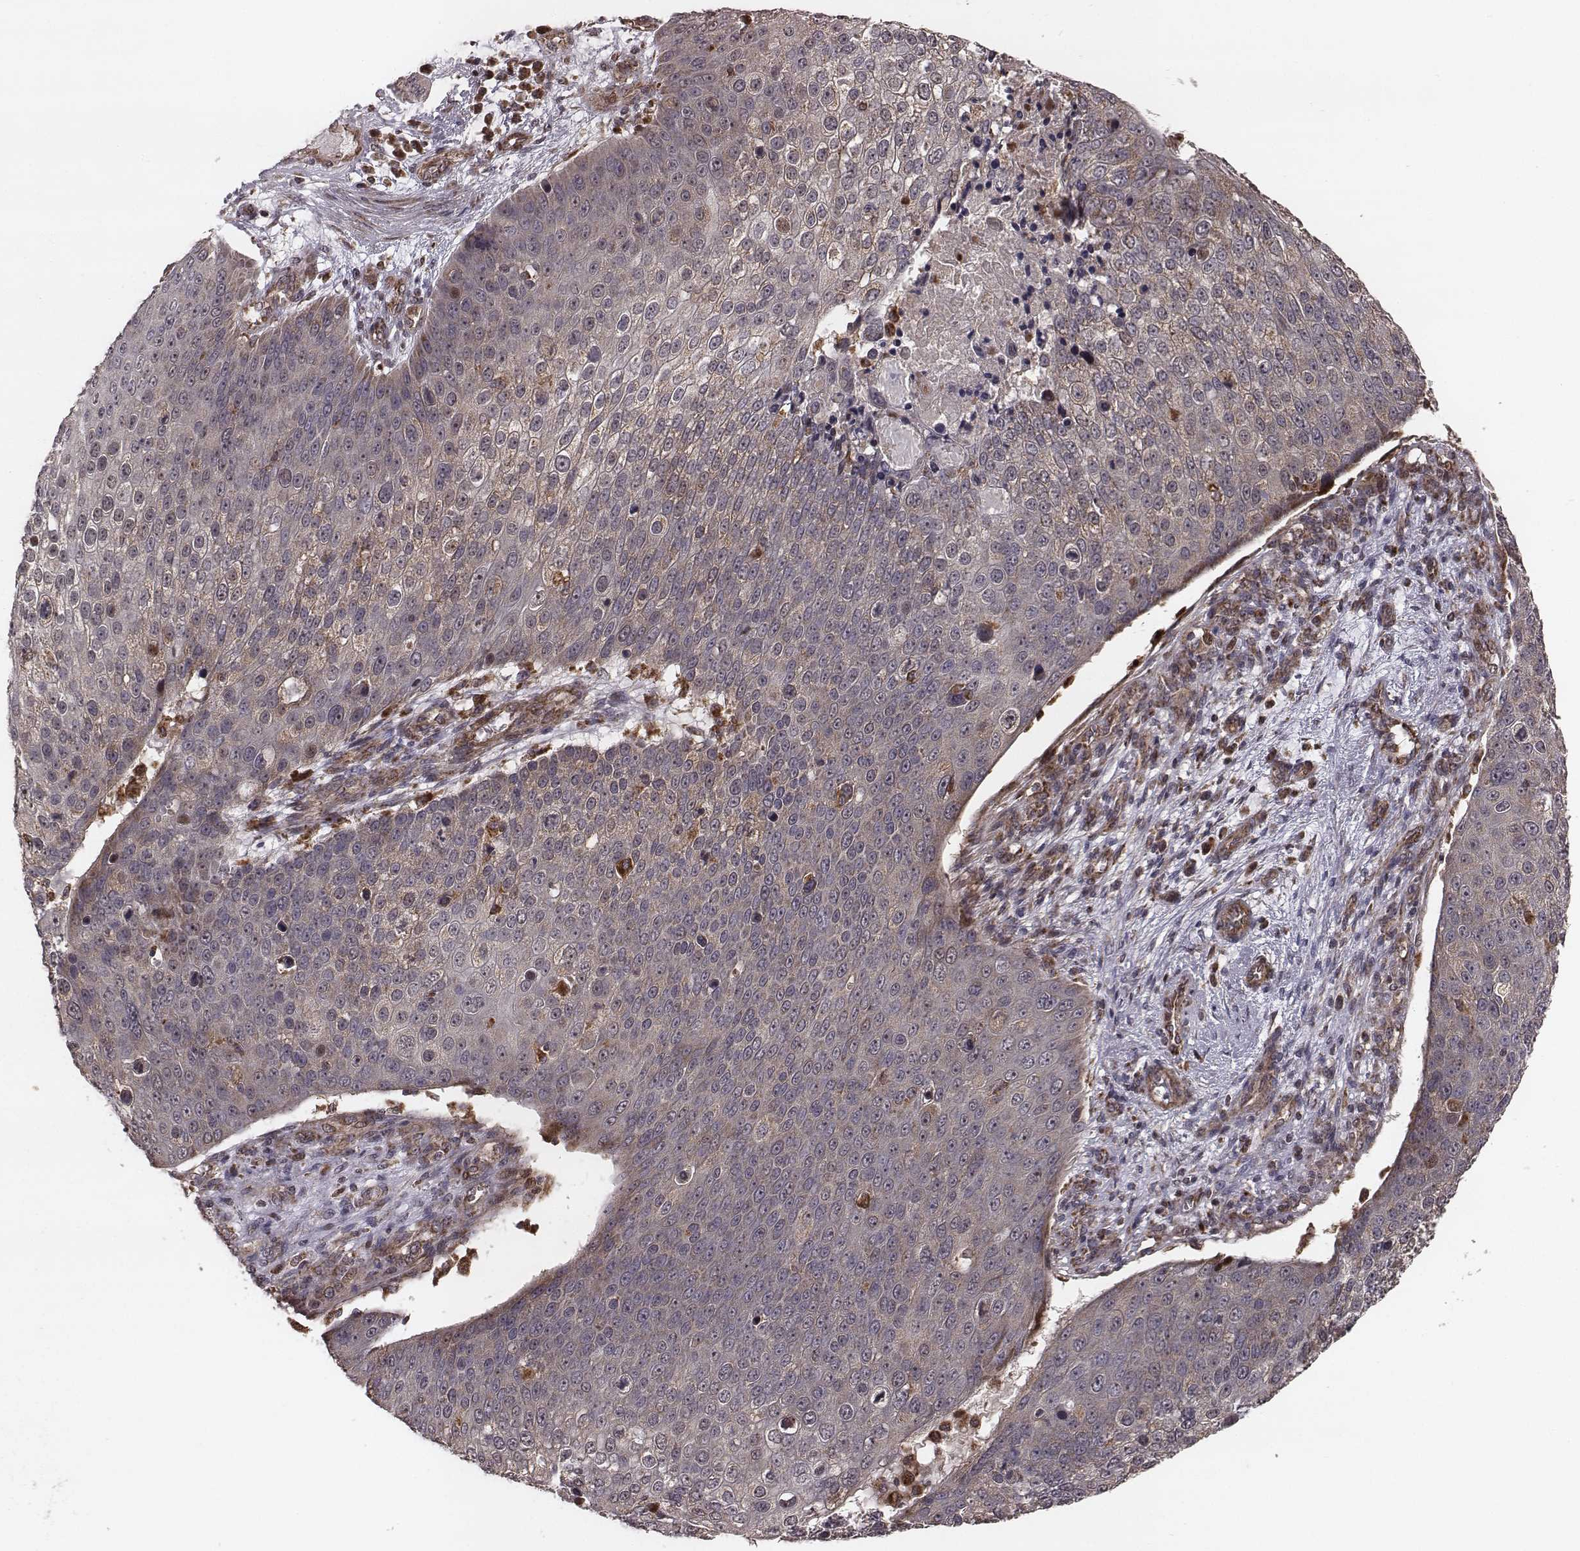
{"staining": {"intensity": "moderate", "quantity": "<25%", "location": "cytoplasmic/membranous"}, "tissue": "skin cancer", "cell_type": "Tumor cells", "image_type": "cancer", "snomed": [{"axis": "morphology", "description": "Squamous cell carcinoma, NOS"}, {"axis": "topography", "description": "Skin"}], "caption": "Immunohistochemical staining of human skin cancer exhibits low levels of moderate cytoplasmic/membranous protein positivity in about <25% of tumor cells.", "gene": "ZDHHC21", "patient": {"sex": "male", "age": 71}}